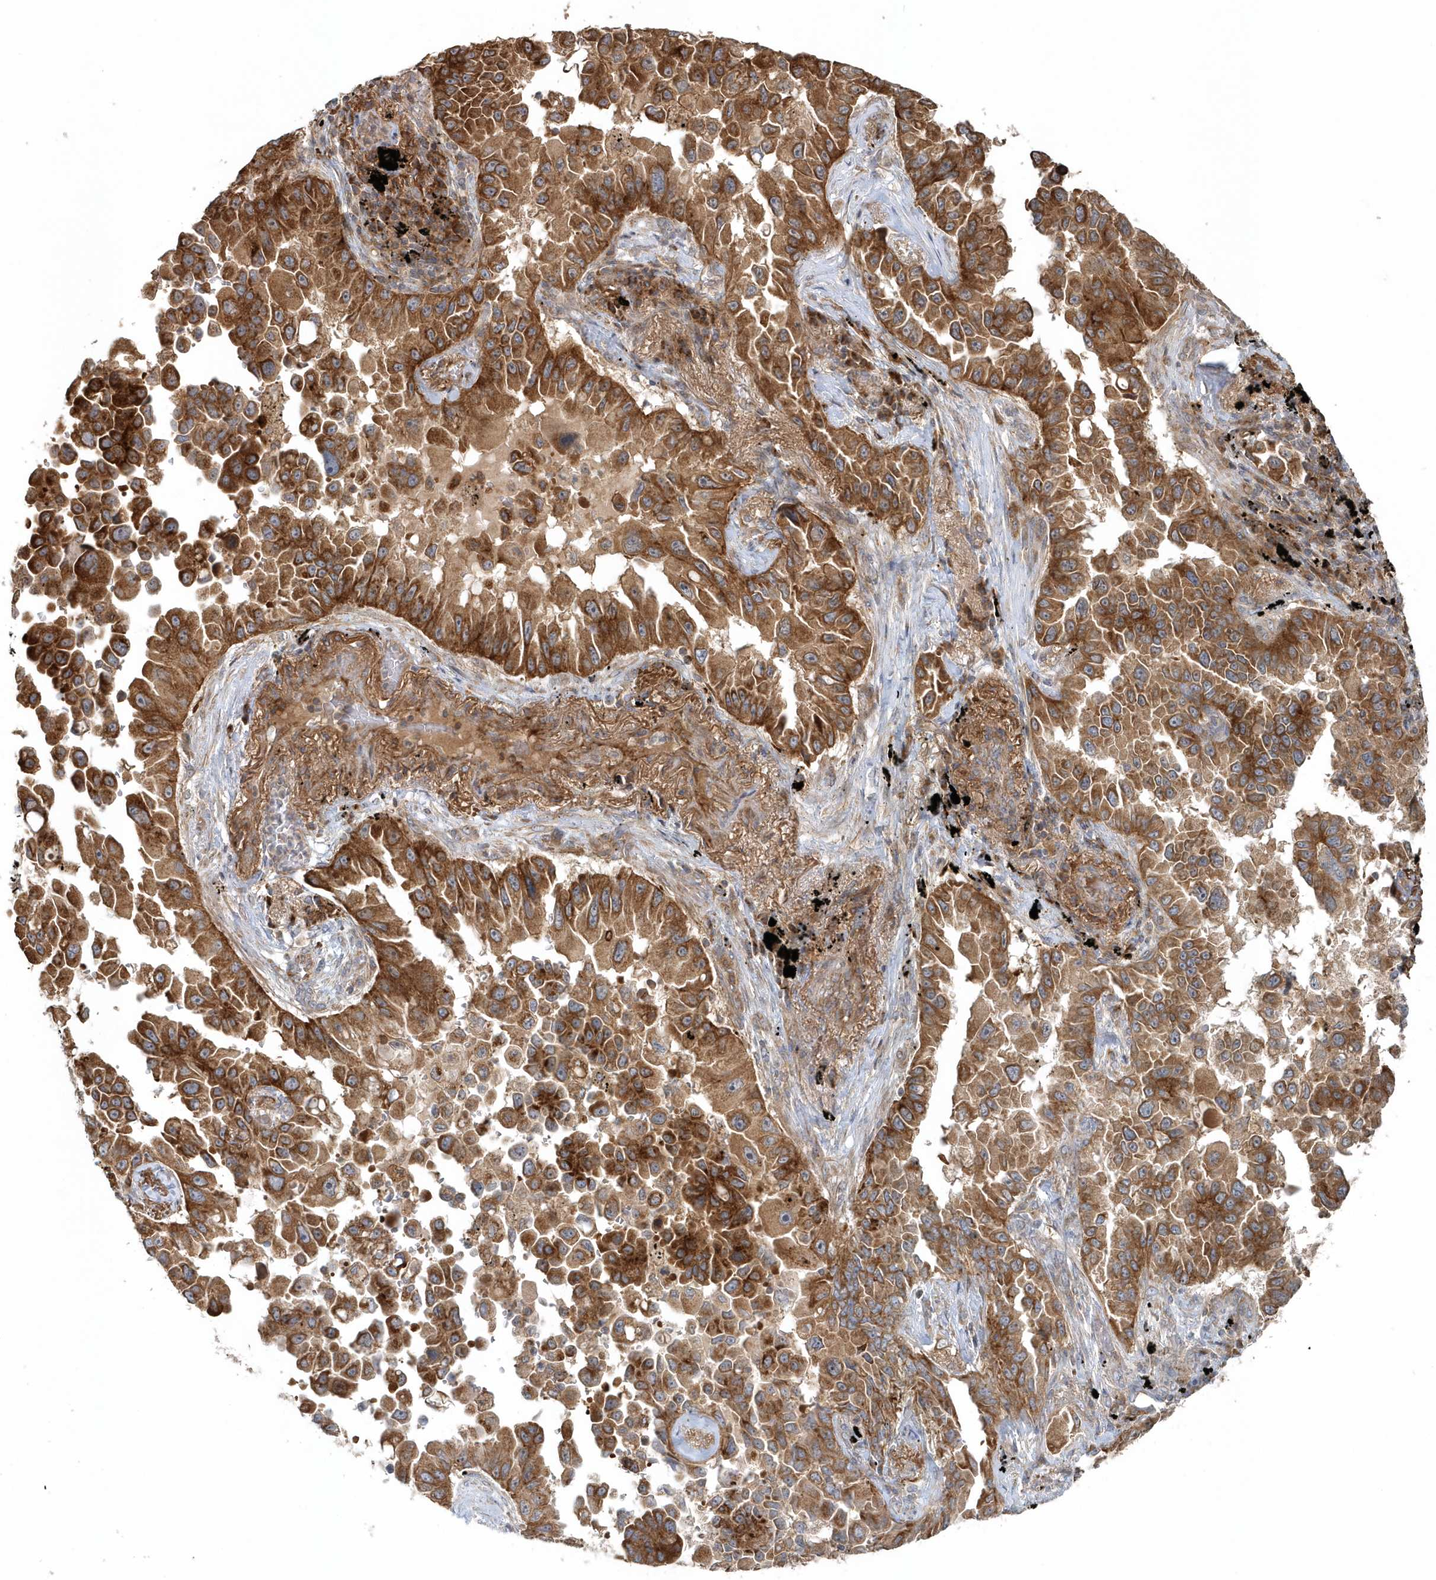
{"staining": {"intensity": "moderate", "quantity": ">75%", "location": "cytoplasmic/membranous"}, "tissue": "lung cancer", "cell_type": "Tumor cells", "image_type": "cancer", "snomed": [{"axis": "morphology", "description": "Adenocarcinoma, NOS"}, {"axis": "topography", "description": "Lung"}], "caption": "High-power microscopy captured an immunohistochemistry photomicrograph of lung cancer, revealing moderate cytoplasmic/membranous staining in about >75% of tumor cells. Nuclei are stained in blue.", "gene": "MMUT", "patient": {"sex": "female", "age": 67}}